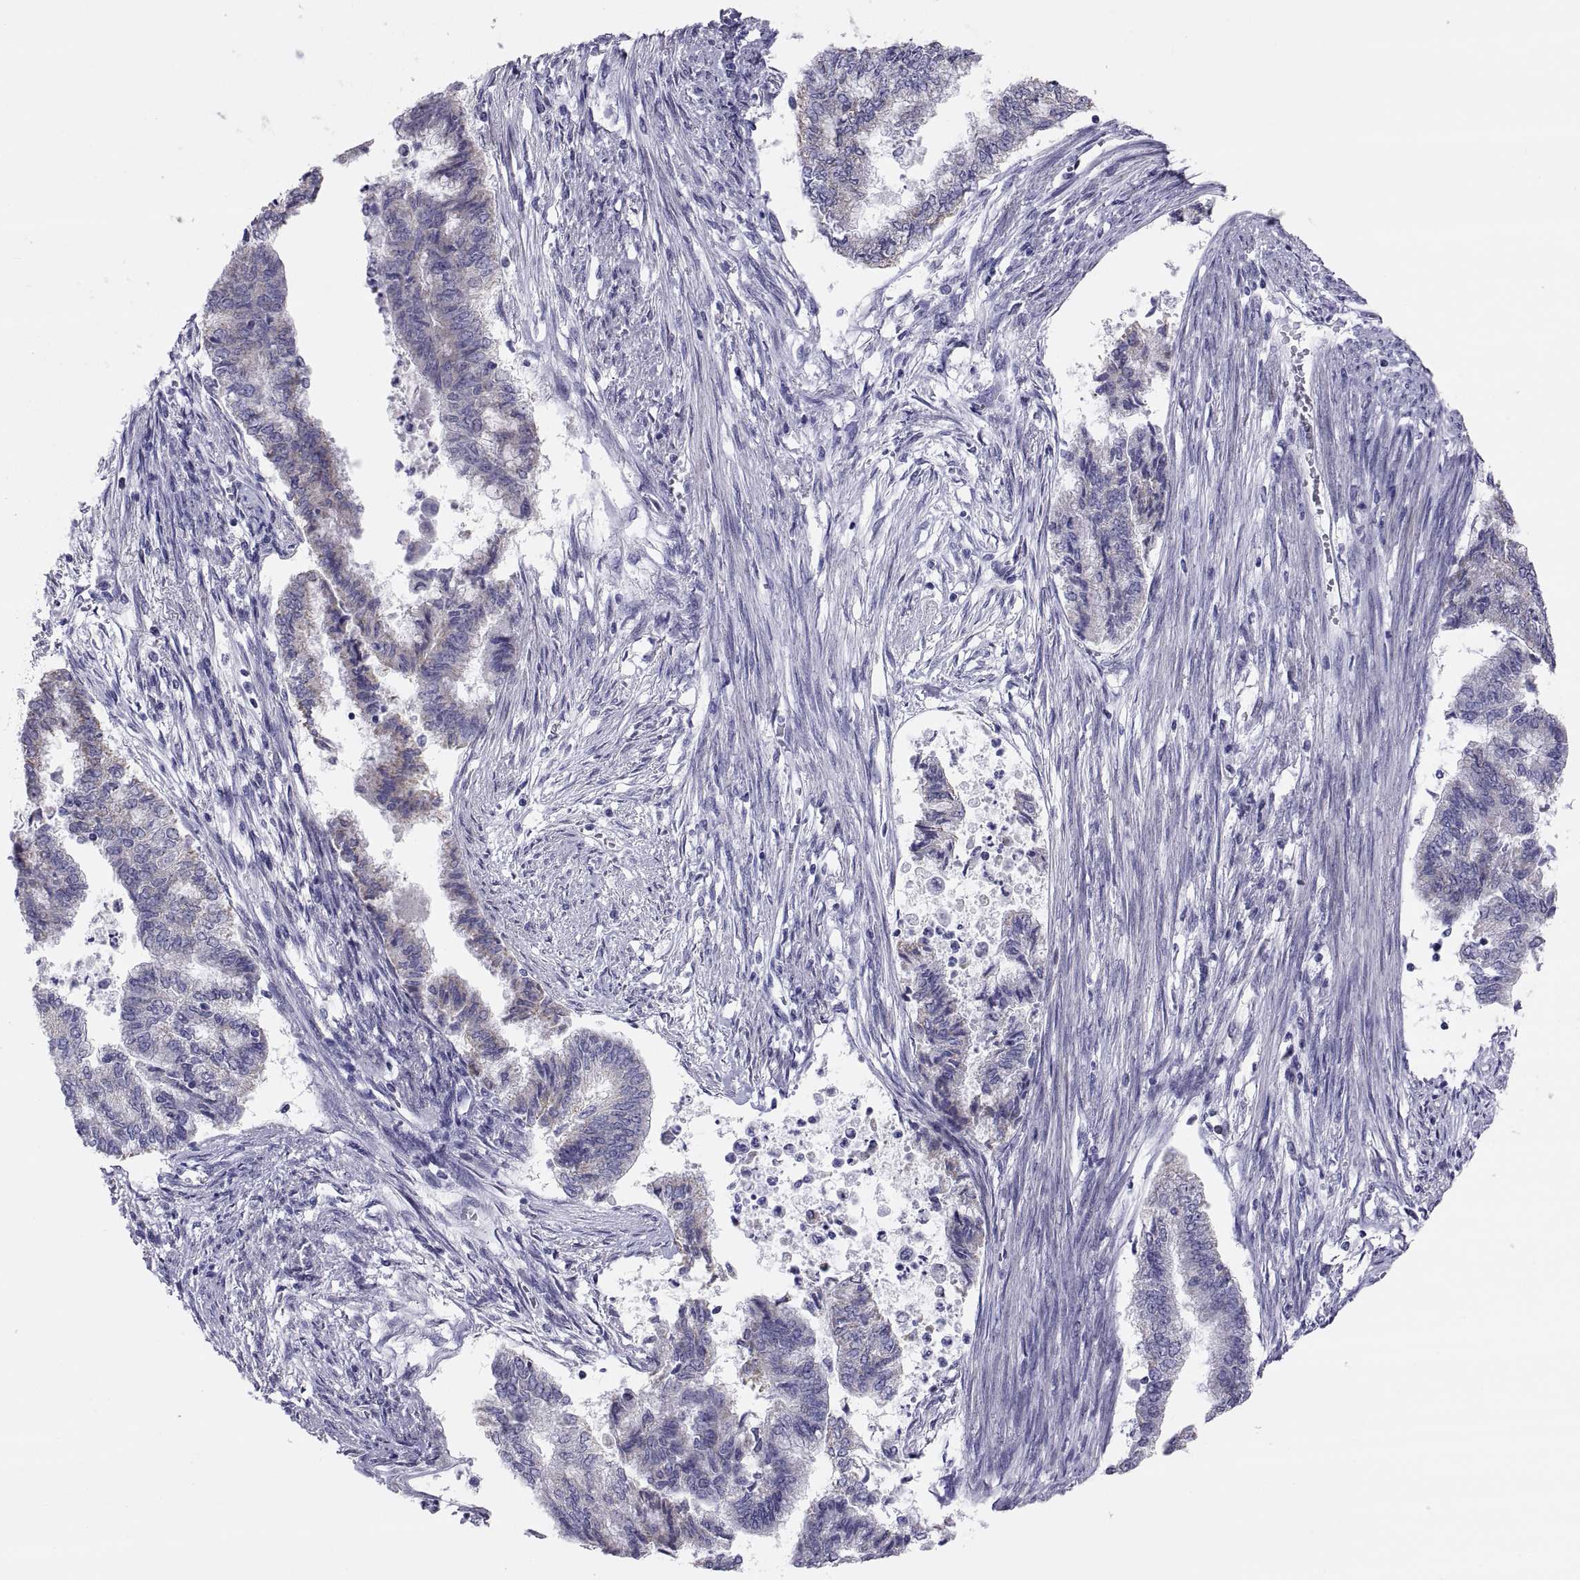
{"staining": {"intensity": "weak", "quantity": "<25%", "location": "cytoplasmic/membranous"}, "tissue": "endometrial cancer", "cell_type": "Tumor cells", "image_type": "cancer", "snomed": [{"axis": "morphology", "description": "Adenocarcinoma, NOS"}, {"axis": "topography", "description": "Endometrium"}], "caption": "A micrograph of human endometrial cancer is negative for staining in tumor cells.", "gene": "FAM170A", "patient": {"sex": "female", "age": 65}}